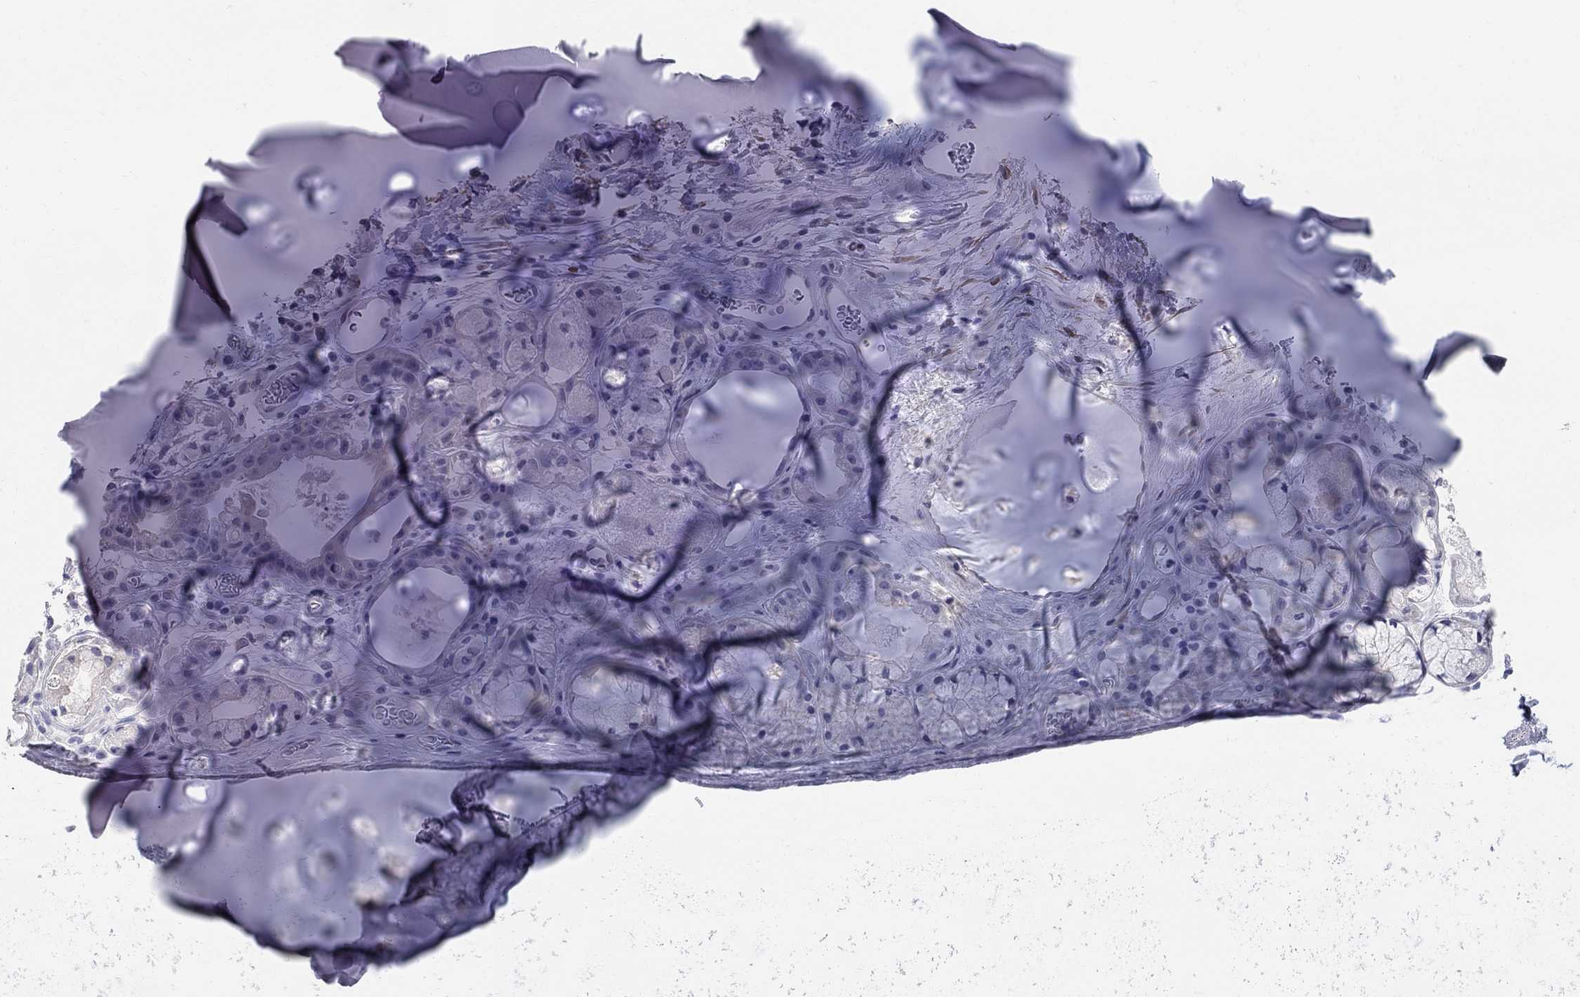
{"staining": {"intensity": "negative", "quantity": "none", "location": "none"}, "tissue": "soft tissue", "cell_type": "Chondrocytes", "image_type": "normal", "snomed": [{"axis": "morphology", "description": "Normal tissue, NOS"}, {"axis": "topography", "description": "Cartilage tissue"}], "caption": "There is no significant positivity in chondrocytes of soft tissue. The staining is performed using DAB (3,3'-diaminobenzidine) brown chromogen with nuclei counter-stained in using hematoxylin.", "gene": "AOX1", "patient": {"sex": "male", "age": 81}}